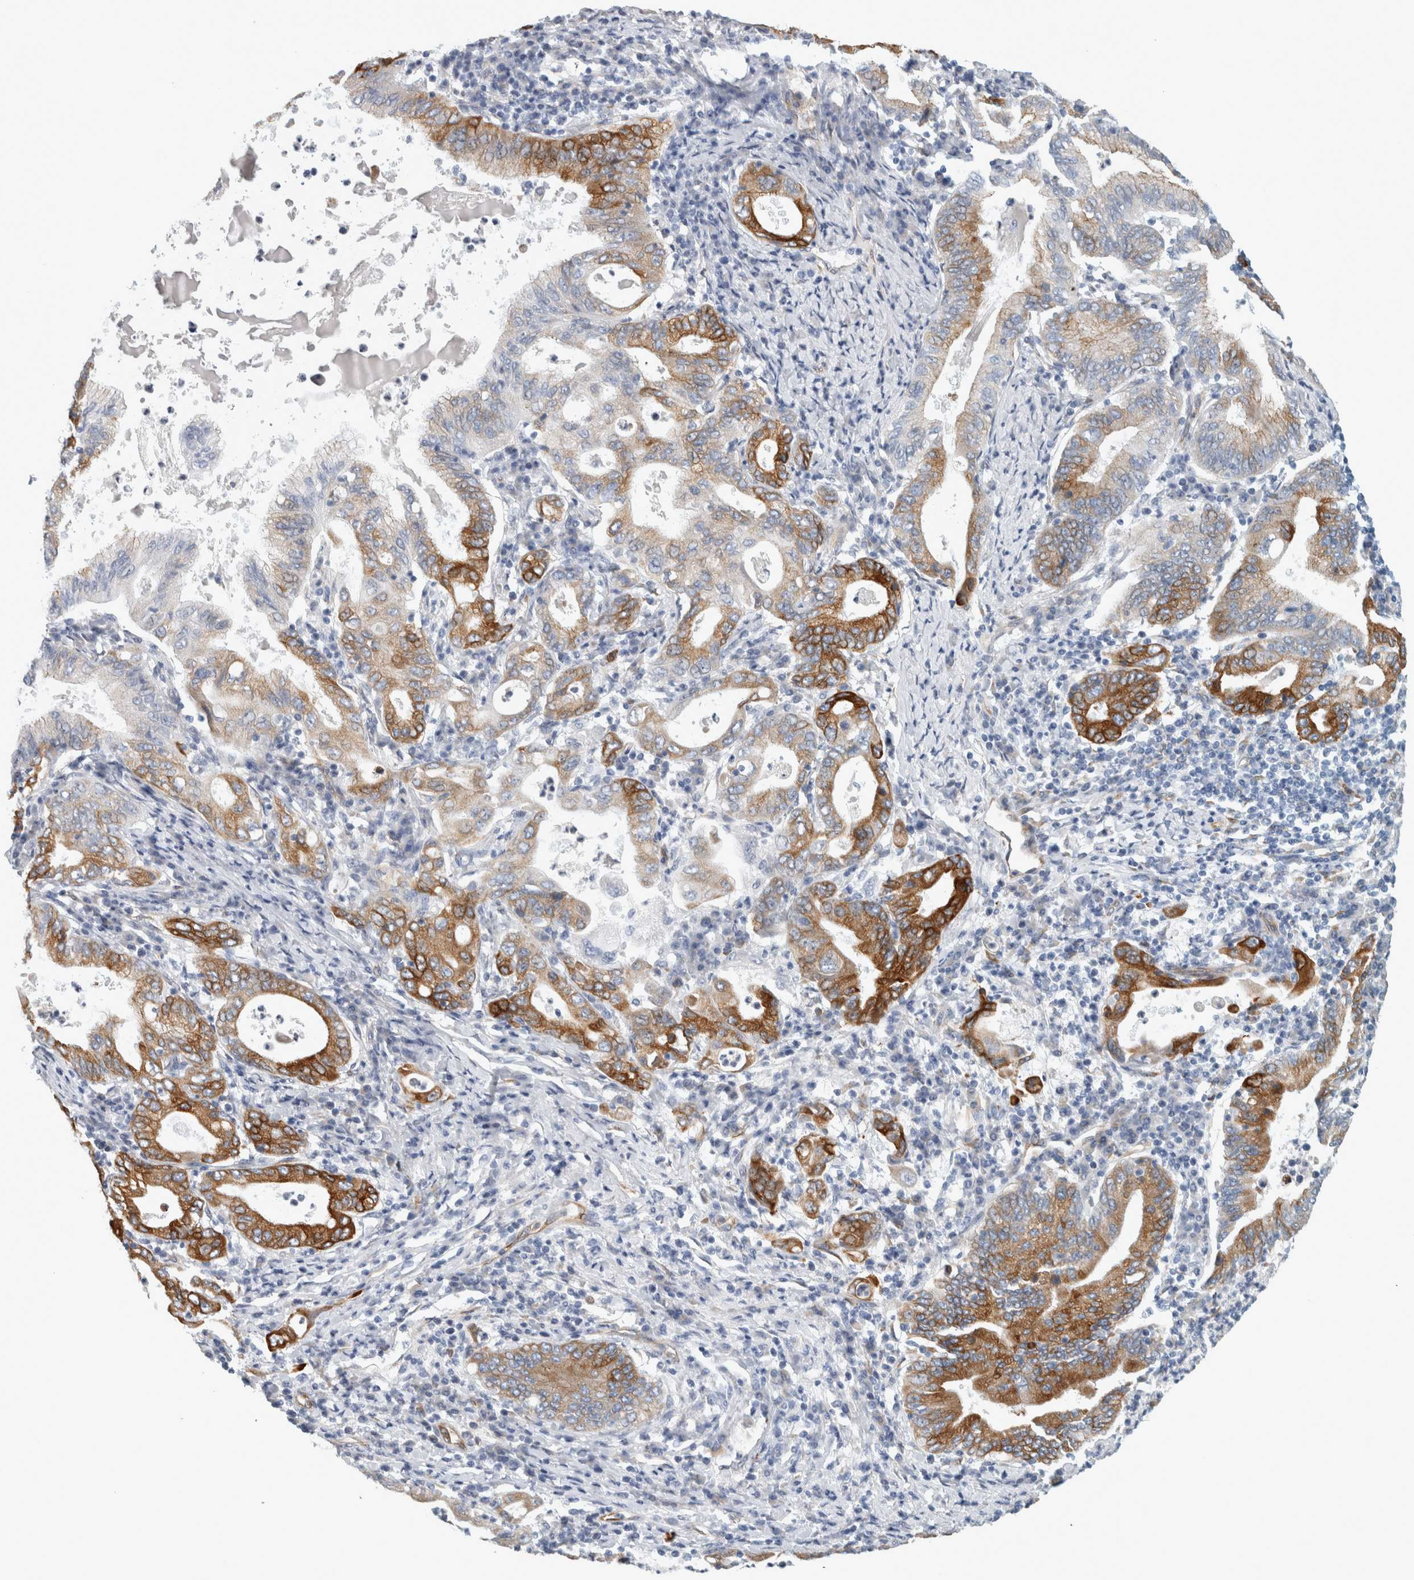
{"staining": {"intensity": "strong", "quantity": "25%-75%", "location": "cytoplasmic/membranous"}, "tissue": "stomach cancer", "cell_type": "Tumor cells", "image_type": "cancer", "snomed": [{"axis": "morphology", "description": "Normal tissue, NOS"}, {"axis": "morphology", "description": "Adenocarcinoma, NOS"}, {"axis": "topography", "description": "Esophagus"}, {"axis": "topography", "description": "Stomach, upper"}, {"axis": "topography", "description": "Peripheral nerve tissue"}], "caption": "Stomach adenocarcinoma stained with a brown dye reveals strong cytoplasmic/membranous positive staining in about 25%-75% of tumor cells.", "gene": "B3GNT3", "patient": {"sex": "male", "age": 62}}